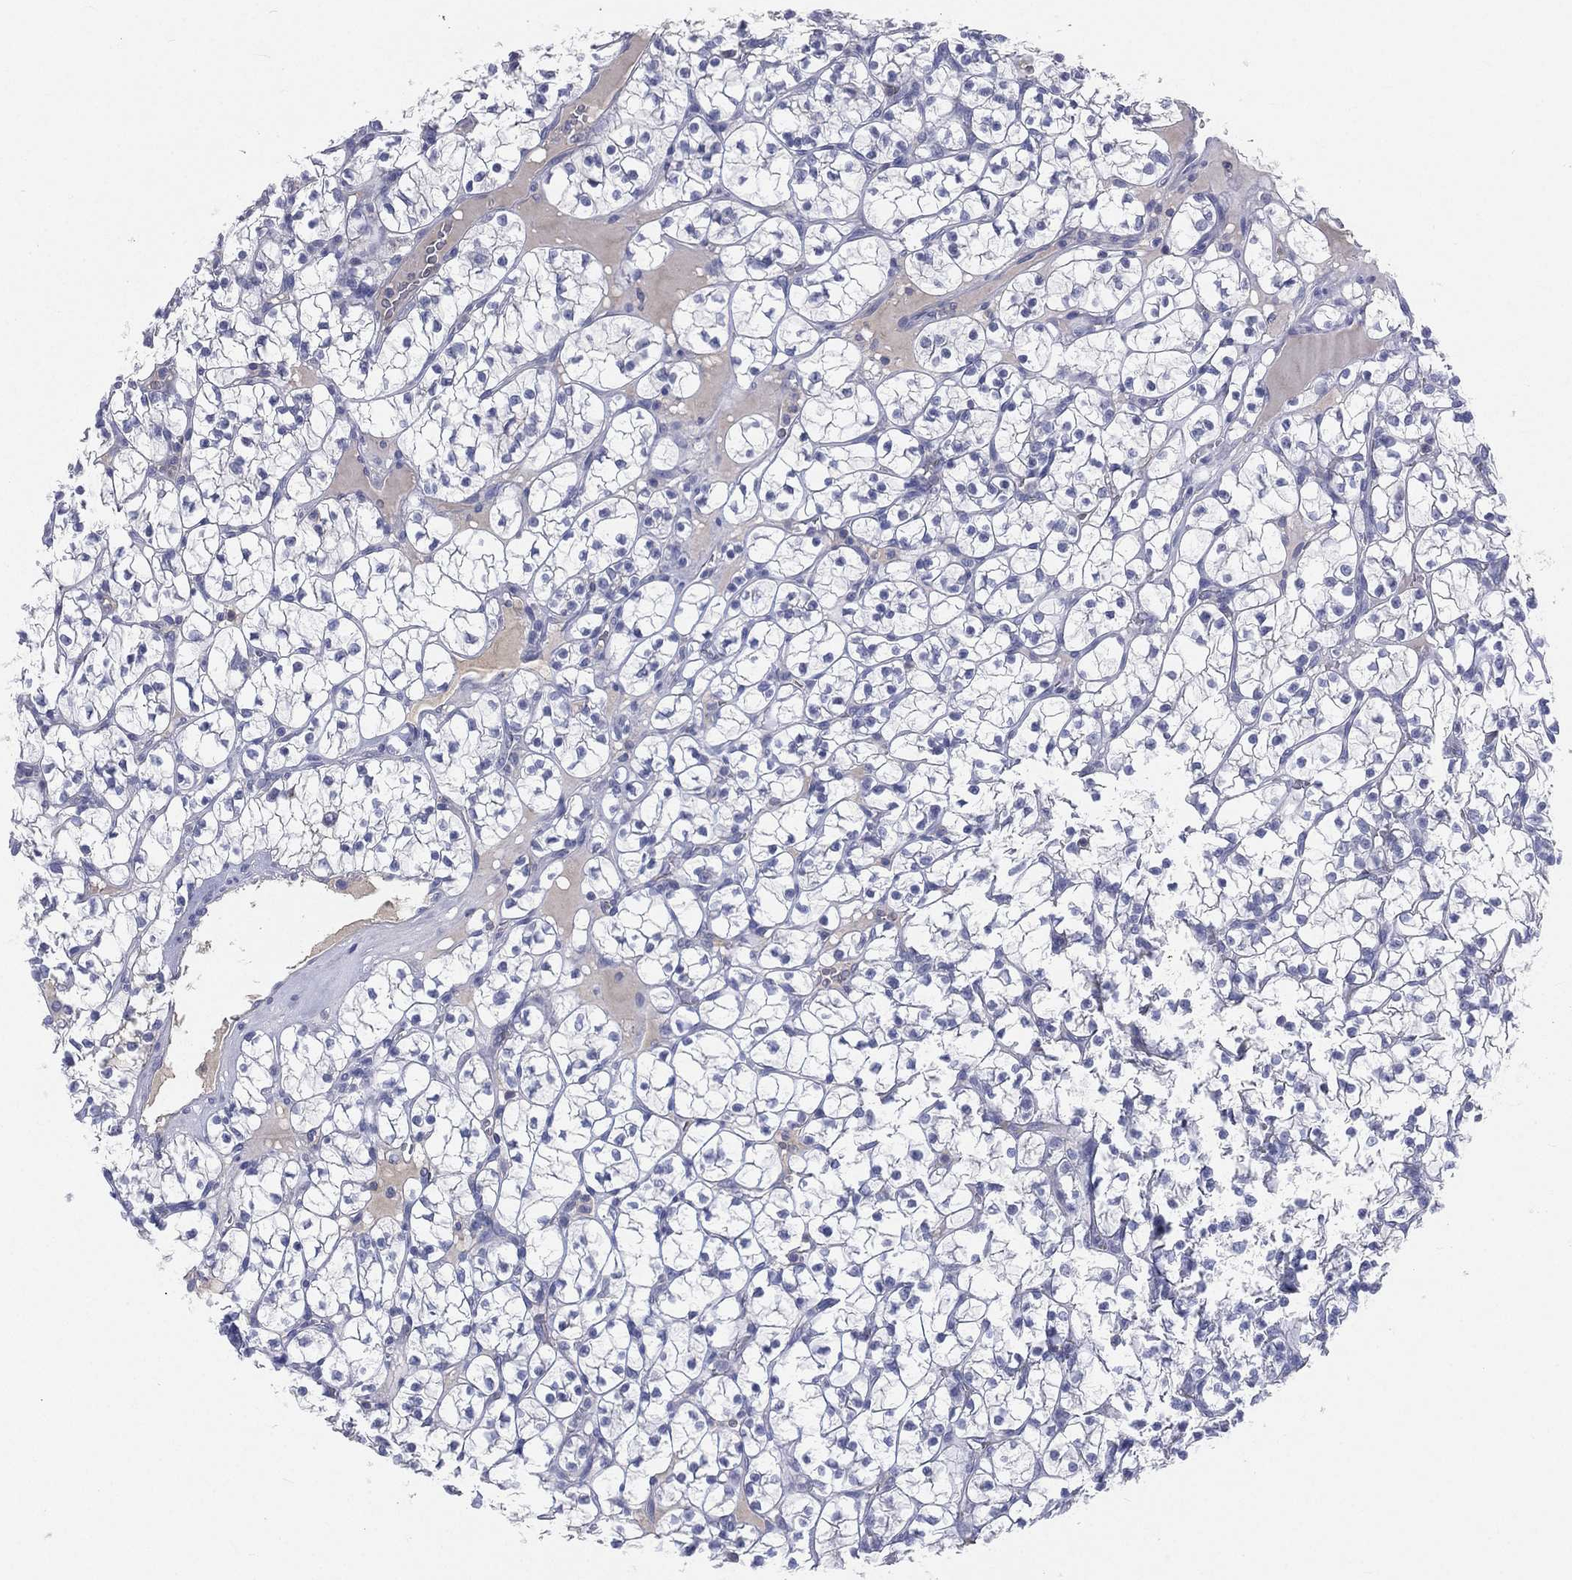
{"staining": {"intensity": "negative", "quantity": "none", "location": "none"}, "tissue": "renal cancer", "cell_type": "Tumor cells", "image_type": "cancer", "snomed": [{"axis": "morphology", "description": "Adenocarcinoma, NOS"}, {"axis": "topography", "description": "Kidney"}], "caption": "Immunohistochemical staining of adenocarcinoma (renal) reveals no significant staining in tumor cells.", "gene": "CD3D", "patient": {"sex": "female", "age": 89}}